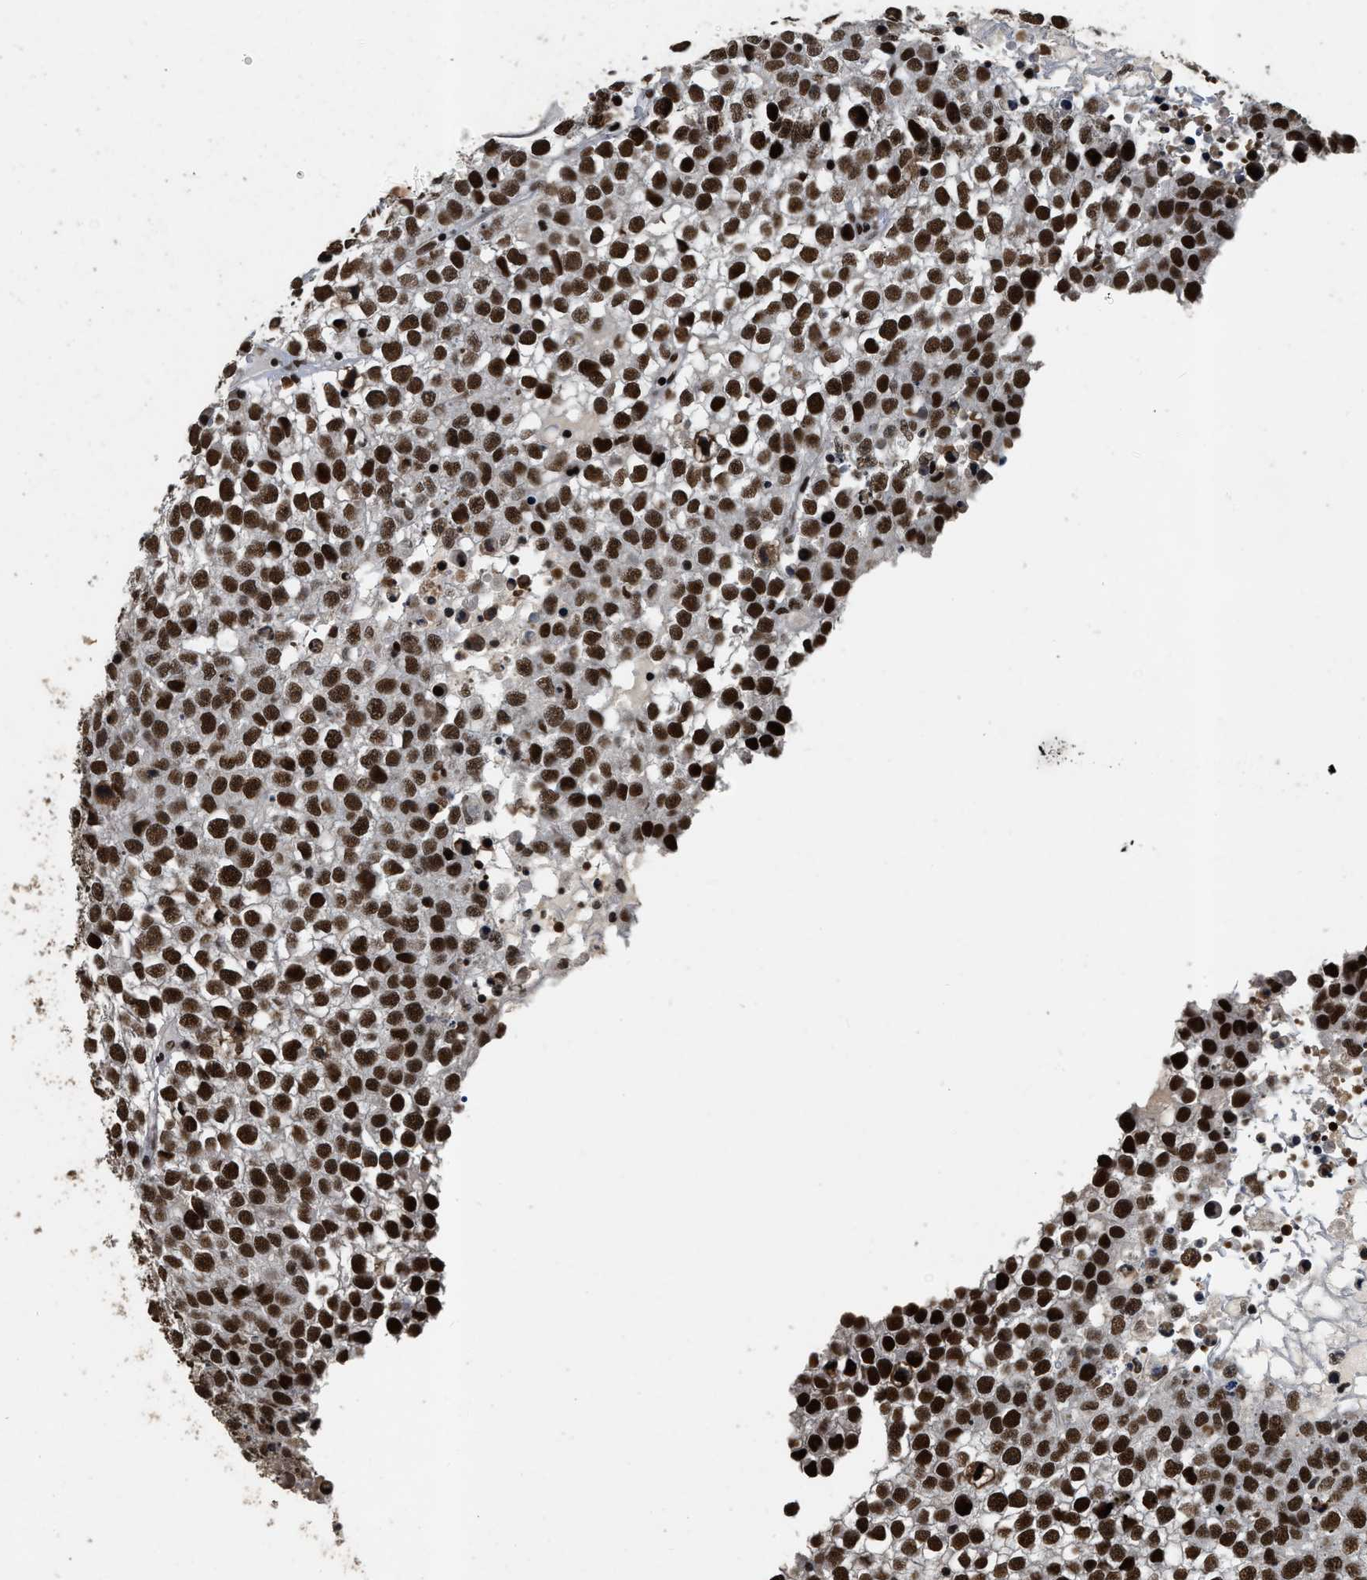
{"staining": {"intensity": "strong", "quantity": ">75%", "location": "nuclear"}, "tissue": "testis cancer", "cell_type": "Tumor cells", "image_type": "cancer", "snomed": [{"axis": "morphology", "description": "Seminoma, NOS"}, {"axis": "topography", "description": "Testis"}], "caption": "The image reveals staining of seminoma (testis), revealing strong nuclear protein staining (brown color) within tumor cells.", "gene": "SMARCB1", "patient": {"sex": "male", "age": 65}}